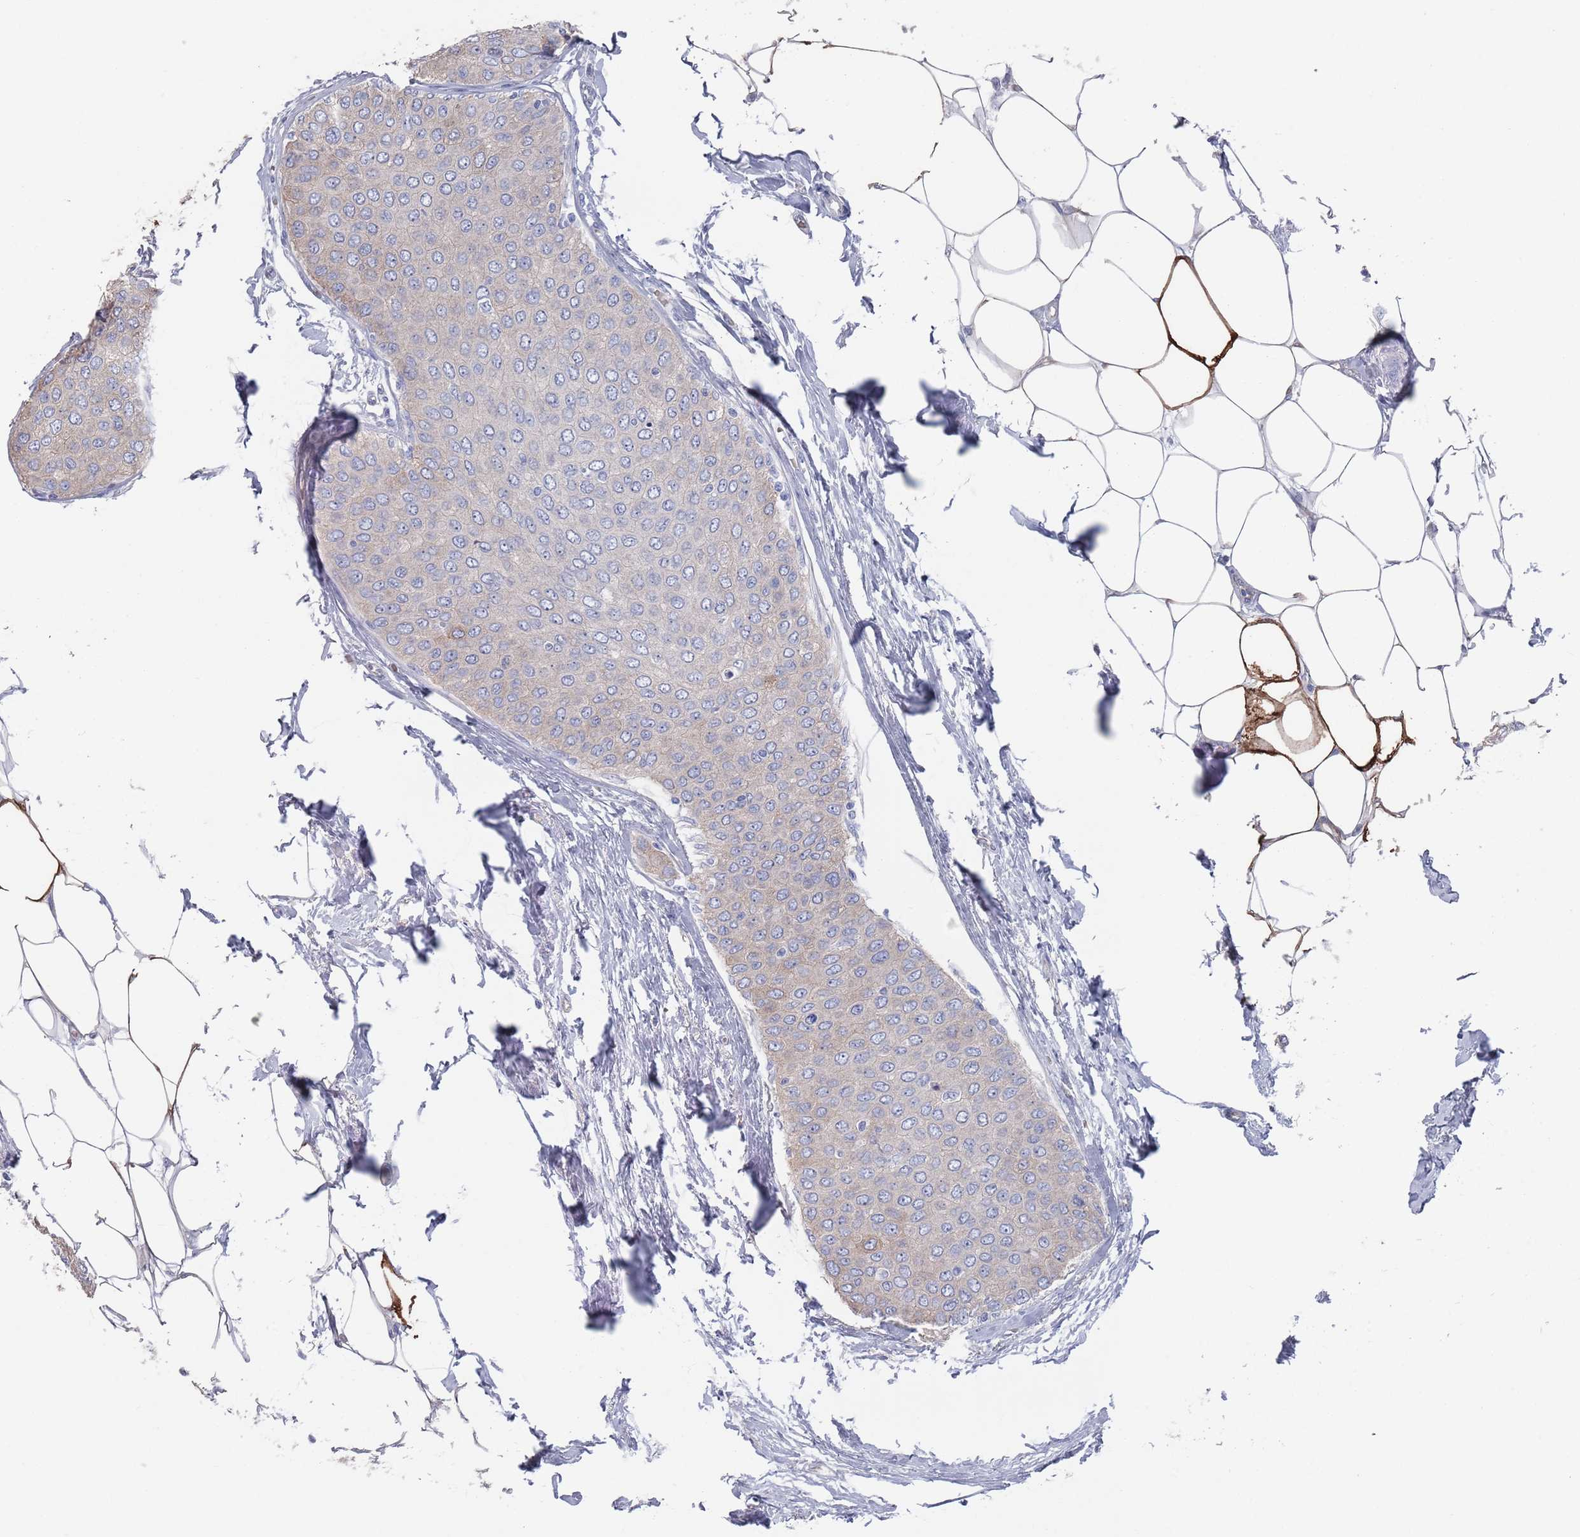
{"staining": {"intensity": "negative", "quantity": "none", "location": "none"}, "tissue": "breast cancer", "cell_type": "Tumor cells", "image_type": "cancer", "snomed": [{"axis": "morphology", "description": "Duct carcinoma"}, {"axis": "topography", "description": "Breast"}], "caption": "High power microscopy image of an IHC micrograph of breast cancer, revealing no significant expression in tumor cells.", "gene": "TMCO3", "patient": {"sex": "female", "age": 72}}